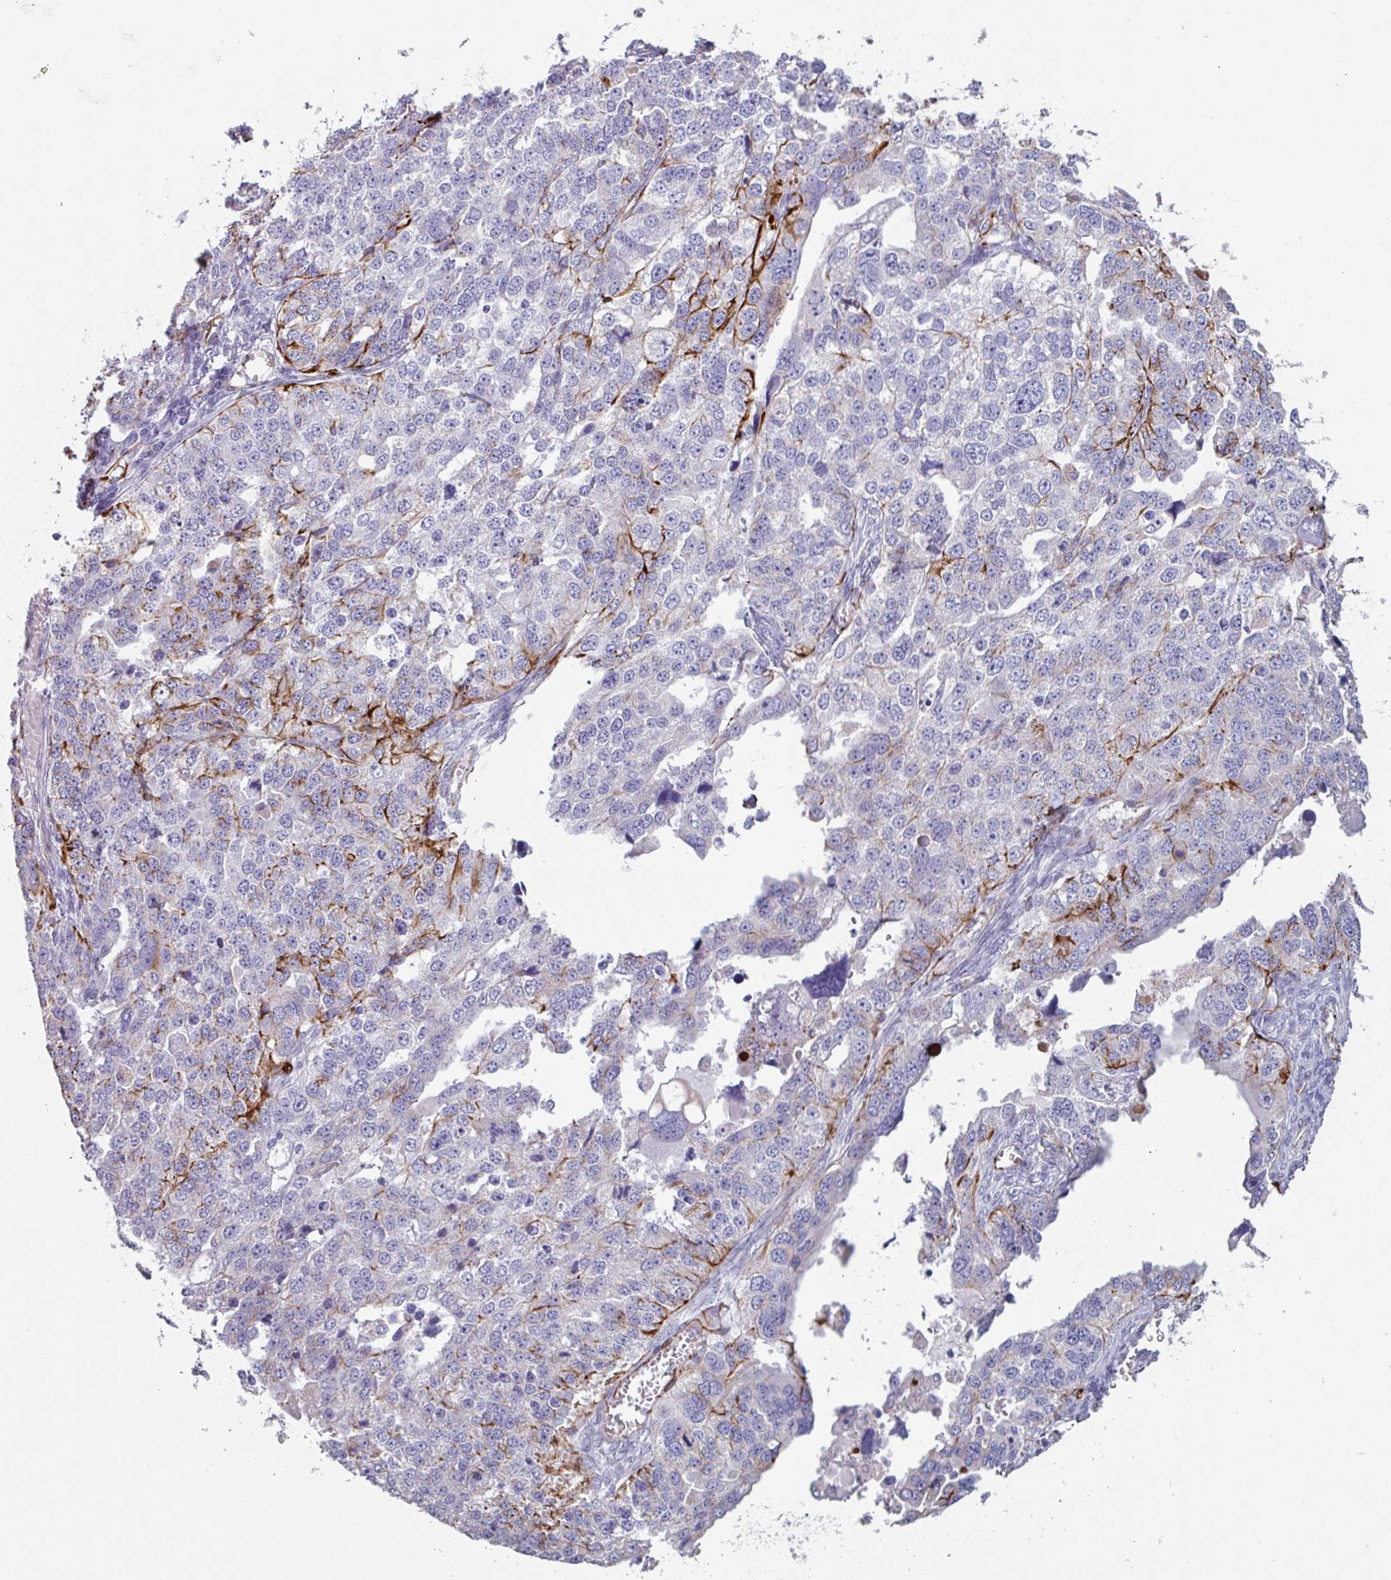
{"staining": {"intensity": "strong", "quantity": "<25%", "location": "cytoplasmic/membranous"}, "tissue": "ovarian cancer", "cell_type": "Tumor cells", "image_type": "cancer", "snomed": [{"axis": "morphology", "description": "Cystadenocarcinoma, serous, NOS"}, {"axis": "topography", "description": "Ovary"}], "caption": "Immunohistochemical staining of human ovarian cancer reveals medium levels of strong cytoplasmic/membranous staining in approximately <25% of tumor cells.", "gene": "BTD", "patient": {"sex": "female", "age": 76}}